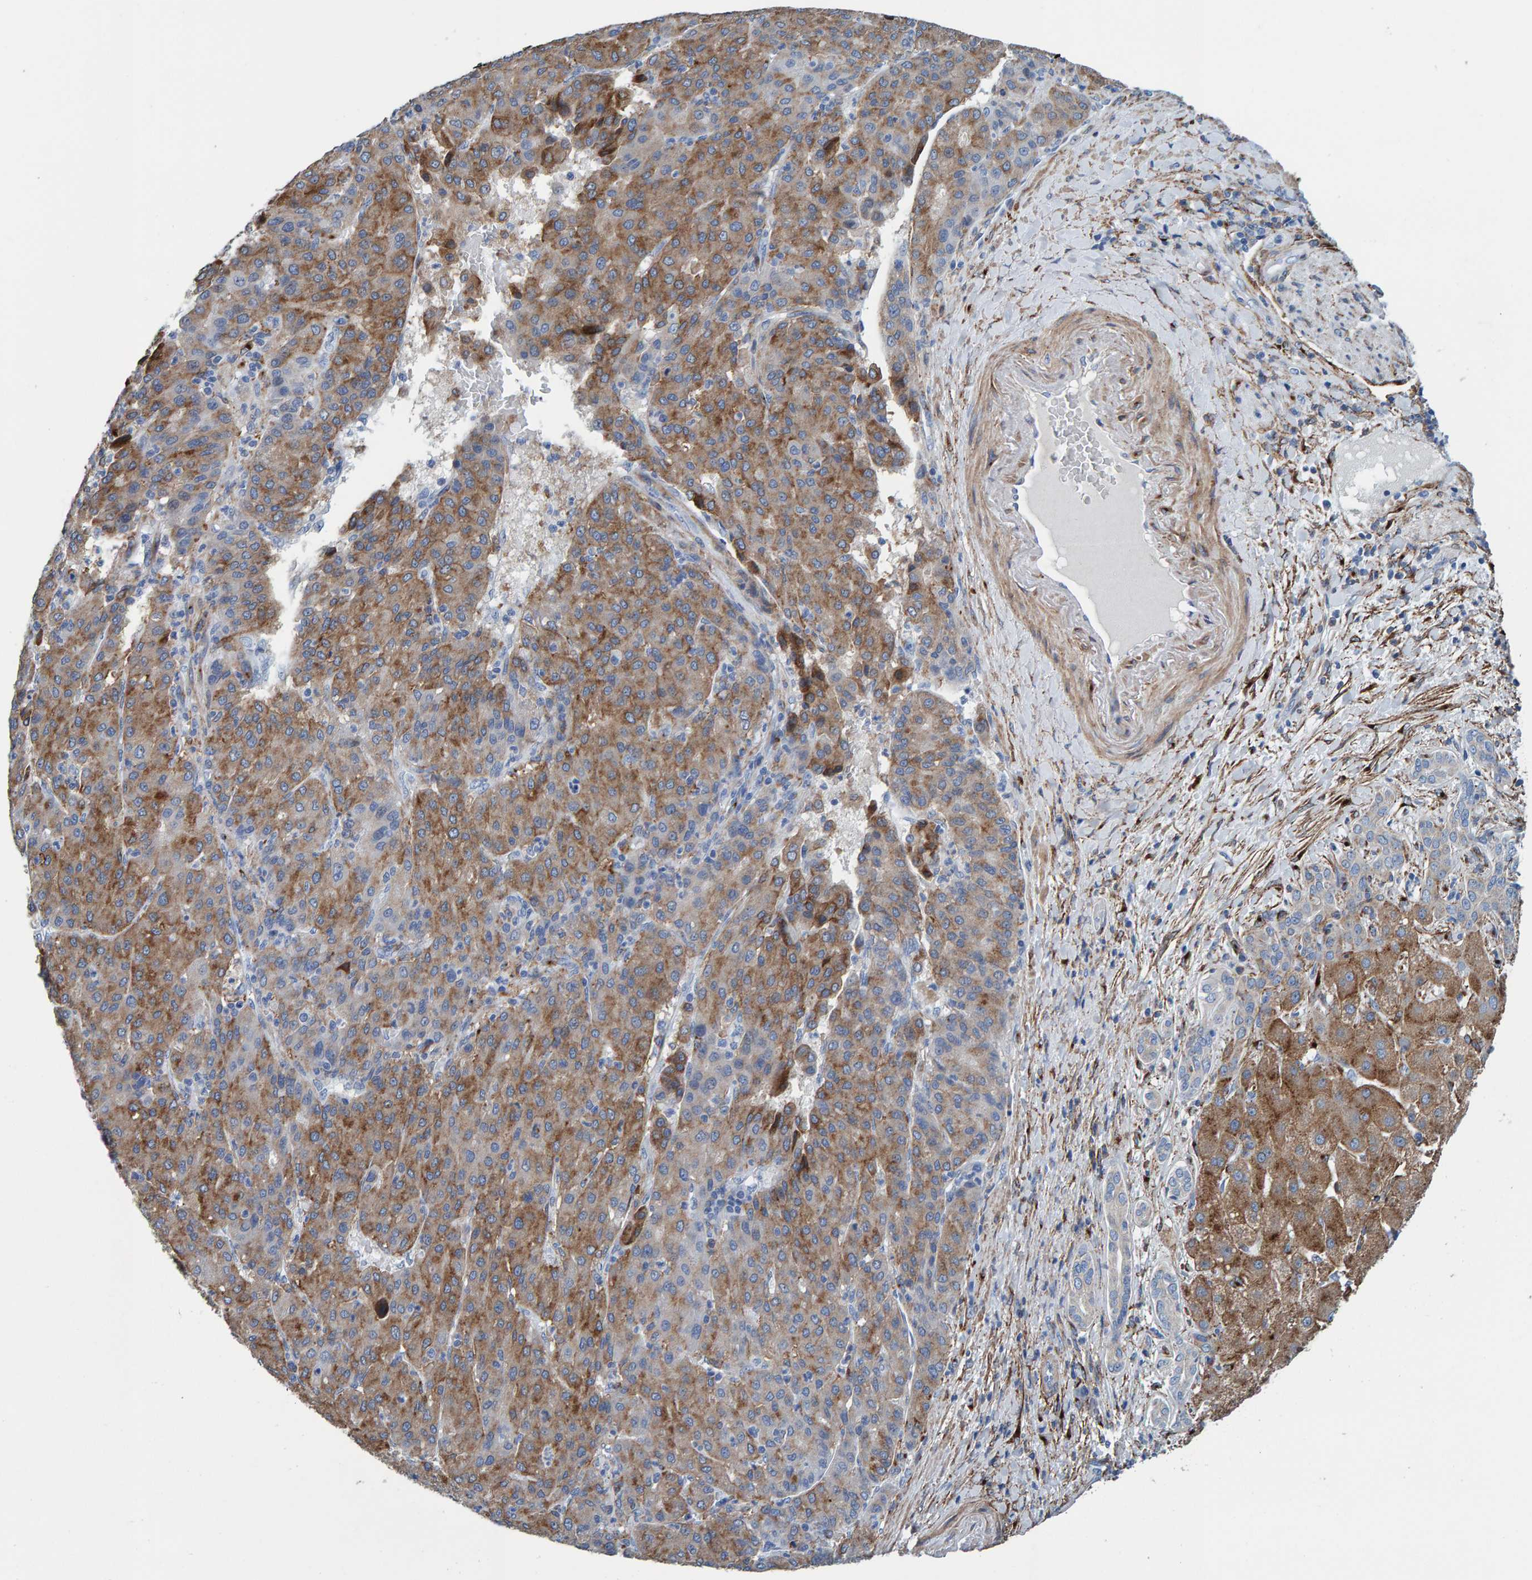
{"staining": {"intensity": "moderate", "quantity": ">75%", "location": "cytoplasmic/membranous"}, "tissue": "liver cancer", "cell_type": "Tumor cells", "image_type": "cancer", "snomed": [{"axis": "morphology", "description": "Carcinoma, Hepatocellular, NOS"}, {"axis": "topography", "description": "Liver"}], "caption": "The histopathology image demonstrates a brown stain indicating the presence of a protein in the cytoplasmic/membranous of tumor cells in liver cancer. The protein of interest is shown in brown color, while the nuclei are stained blue.", "gene": "LRP1", "patient": {"sex": "male", "age": 65}}